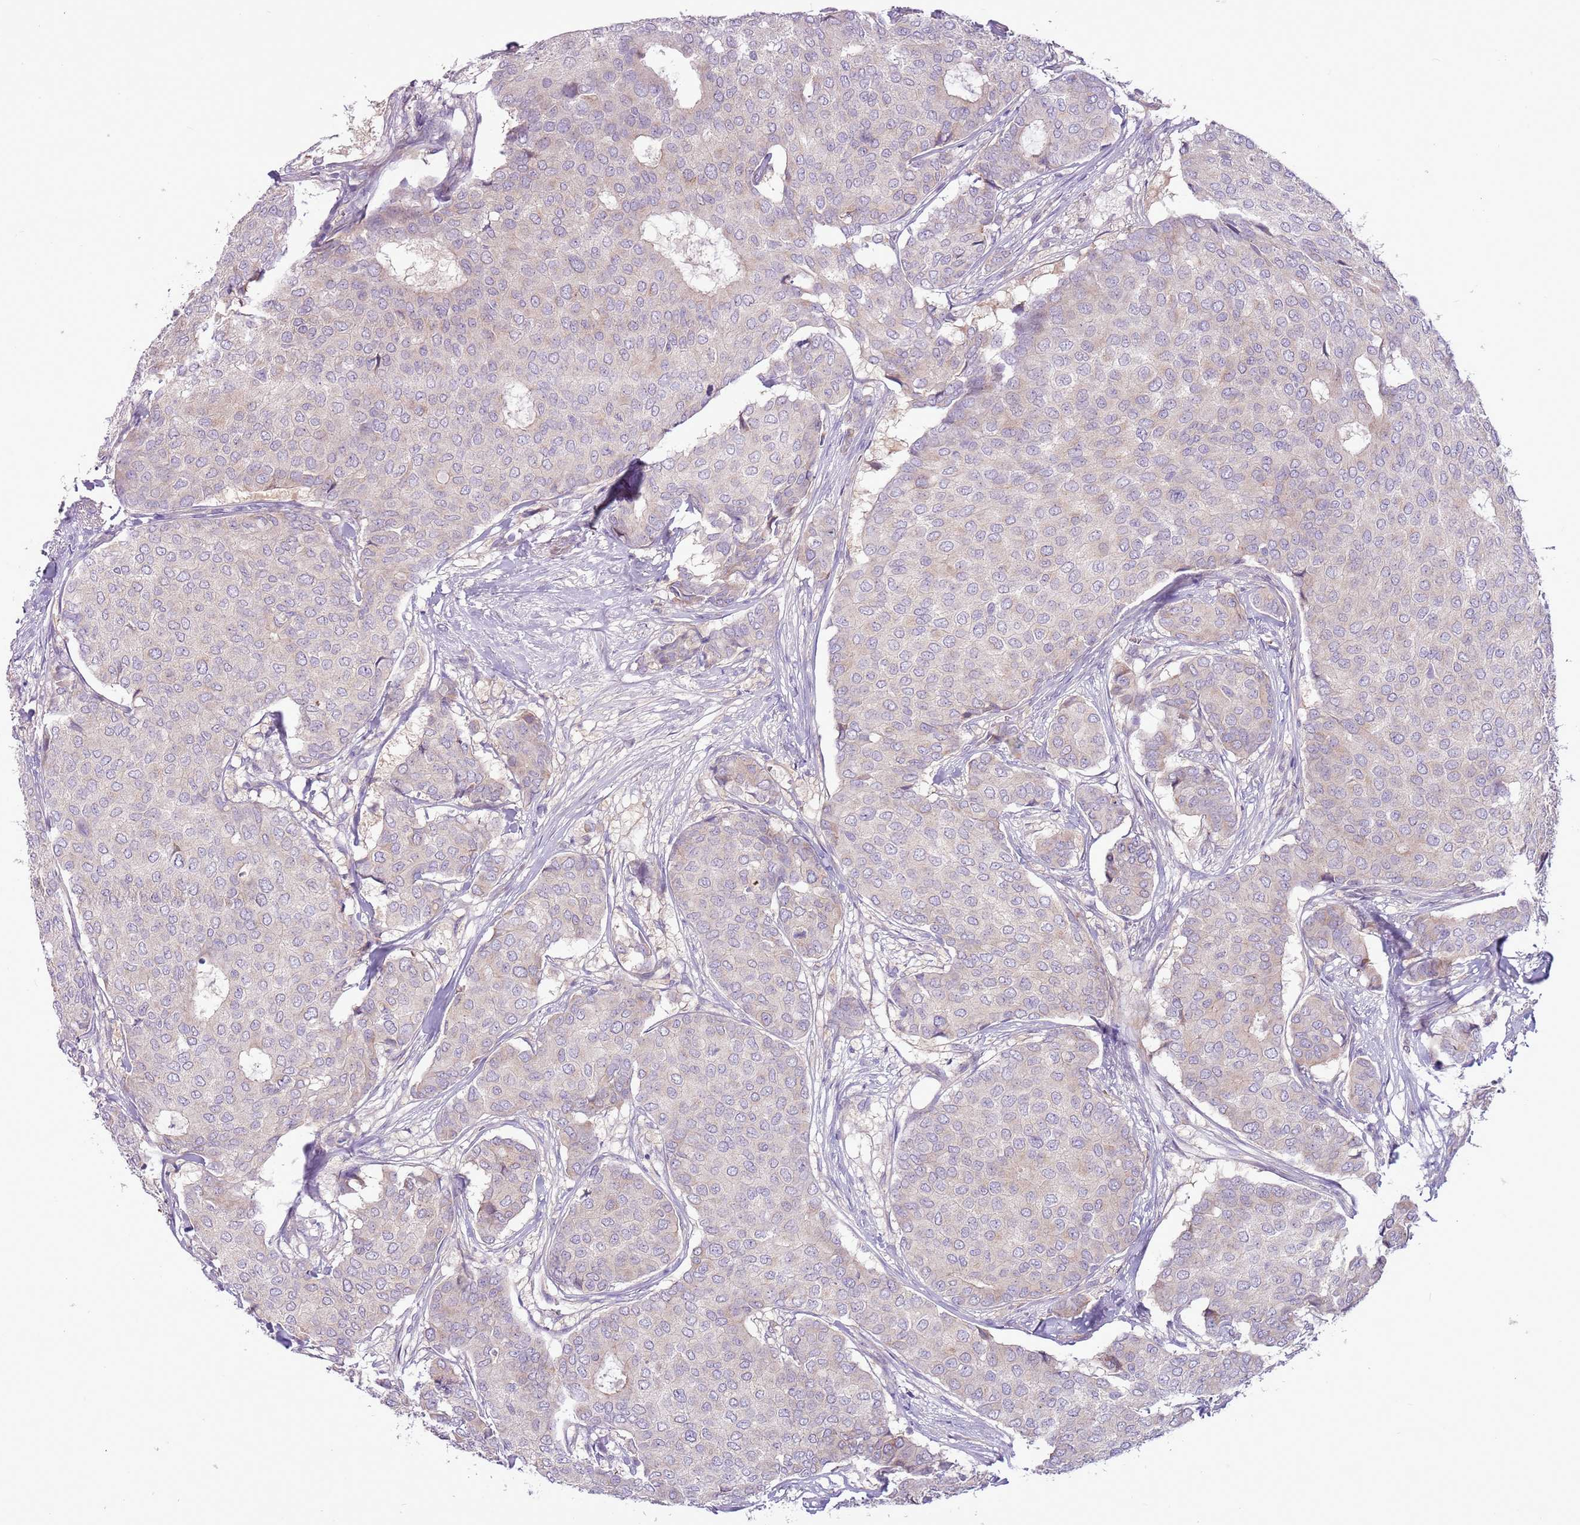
{"staining": {"intensity": "weak", "quantity": "<25%", "location": "cytoplasmic/membranous"}, "tissue": "breast cancer", "cell_type": "Tumor cells", "image_type": "cancer", "snomed": [{"axis": "morphology", "description": "Duct carcinoma"}, {"axis": "topography", "description": "Breast"}], "caption": "This image is of breast cancer (invasive ductal carcinoma) stained with IHC to label a protein in brown with the nuclei are counter-stained blue. There is no positivity in tumor cells.", "gene": "MRO", "patient": {"sex": "female", "age": 75}}